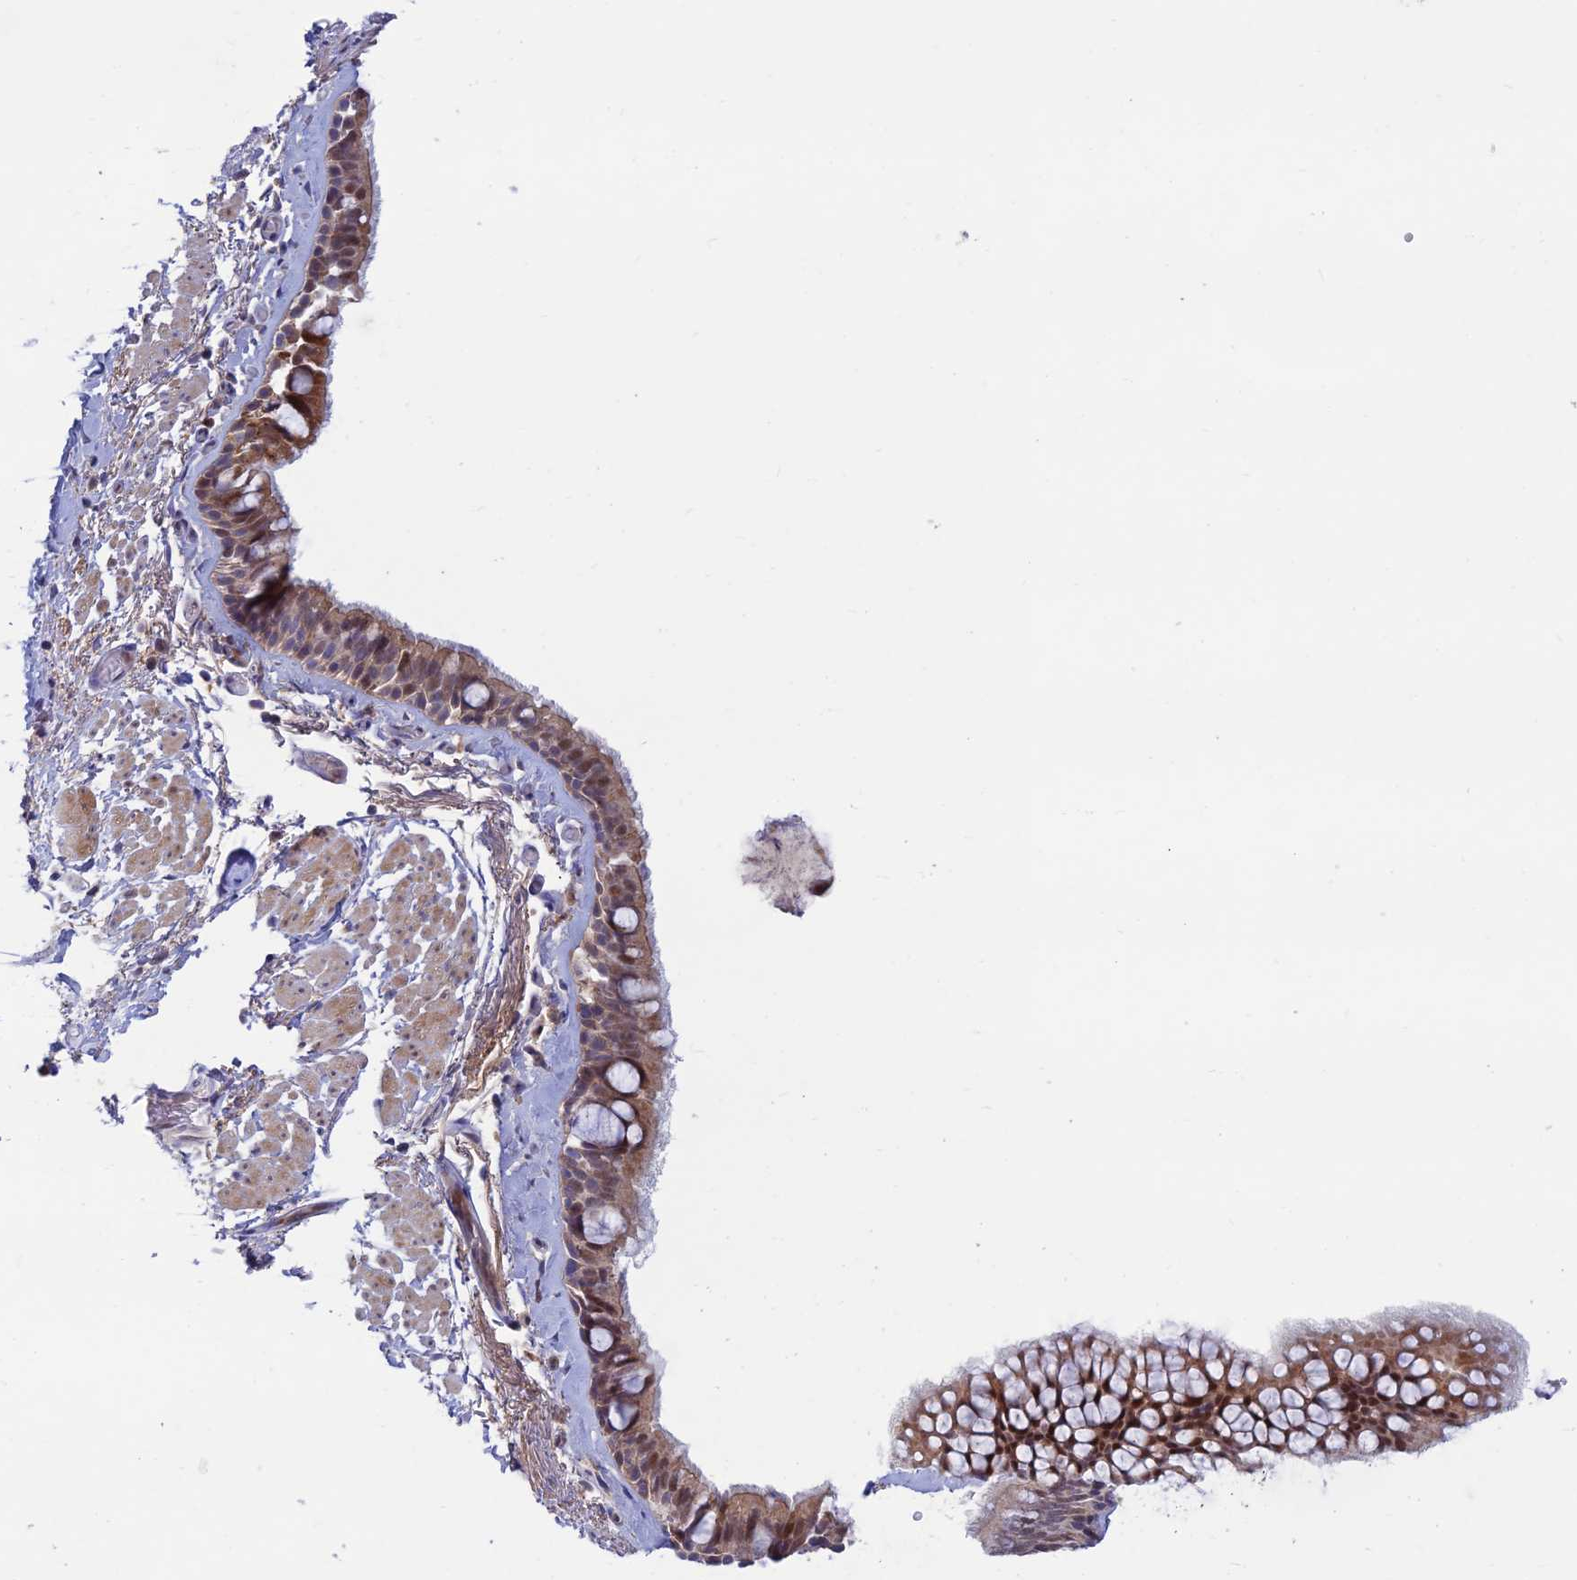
{"staining": {"intensity": "moderate", "quantity": ">75%", "location": "cytoplasmic/membranous,nuclear"}, "tissue": "bronchus", "cell_type": "Respiratory epithelial cells", "image_type": "normal", "snomed": [{"axis": "morphology", "description": "Normal tissue, NOS"}, {"axis": "topography", "description": "Bronchus"}], "caption": "The image shows staining of benign bronchus, revealing moderate cytoplasmic/membranous,nuclear protein expression (brown color) within respiratory epithelial cells.", "gene": "FASTKD5", "patient": {"sex": "male", "age": 65}}